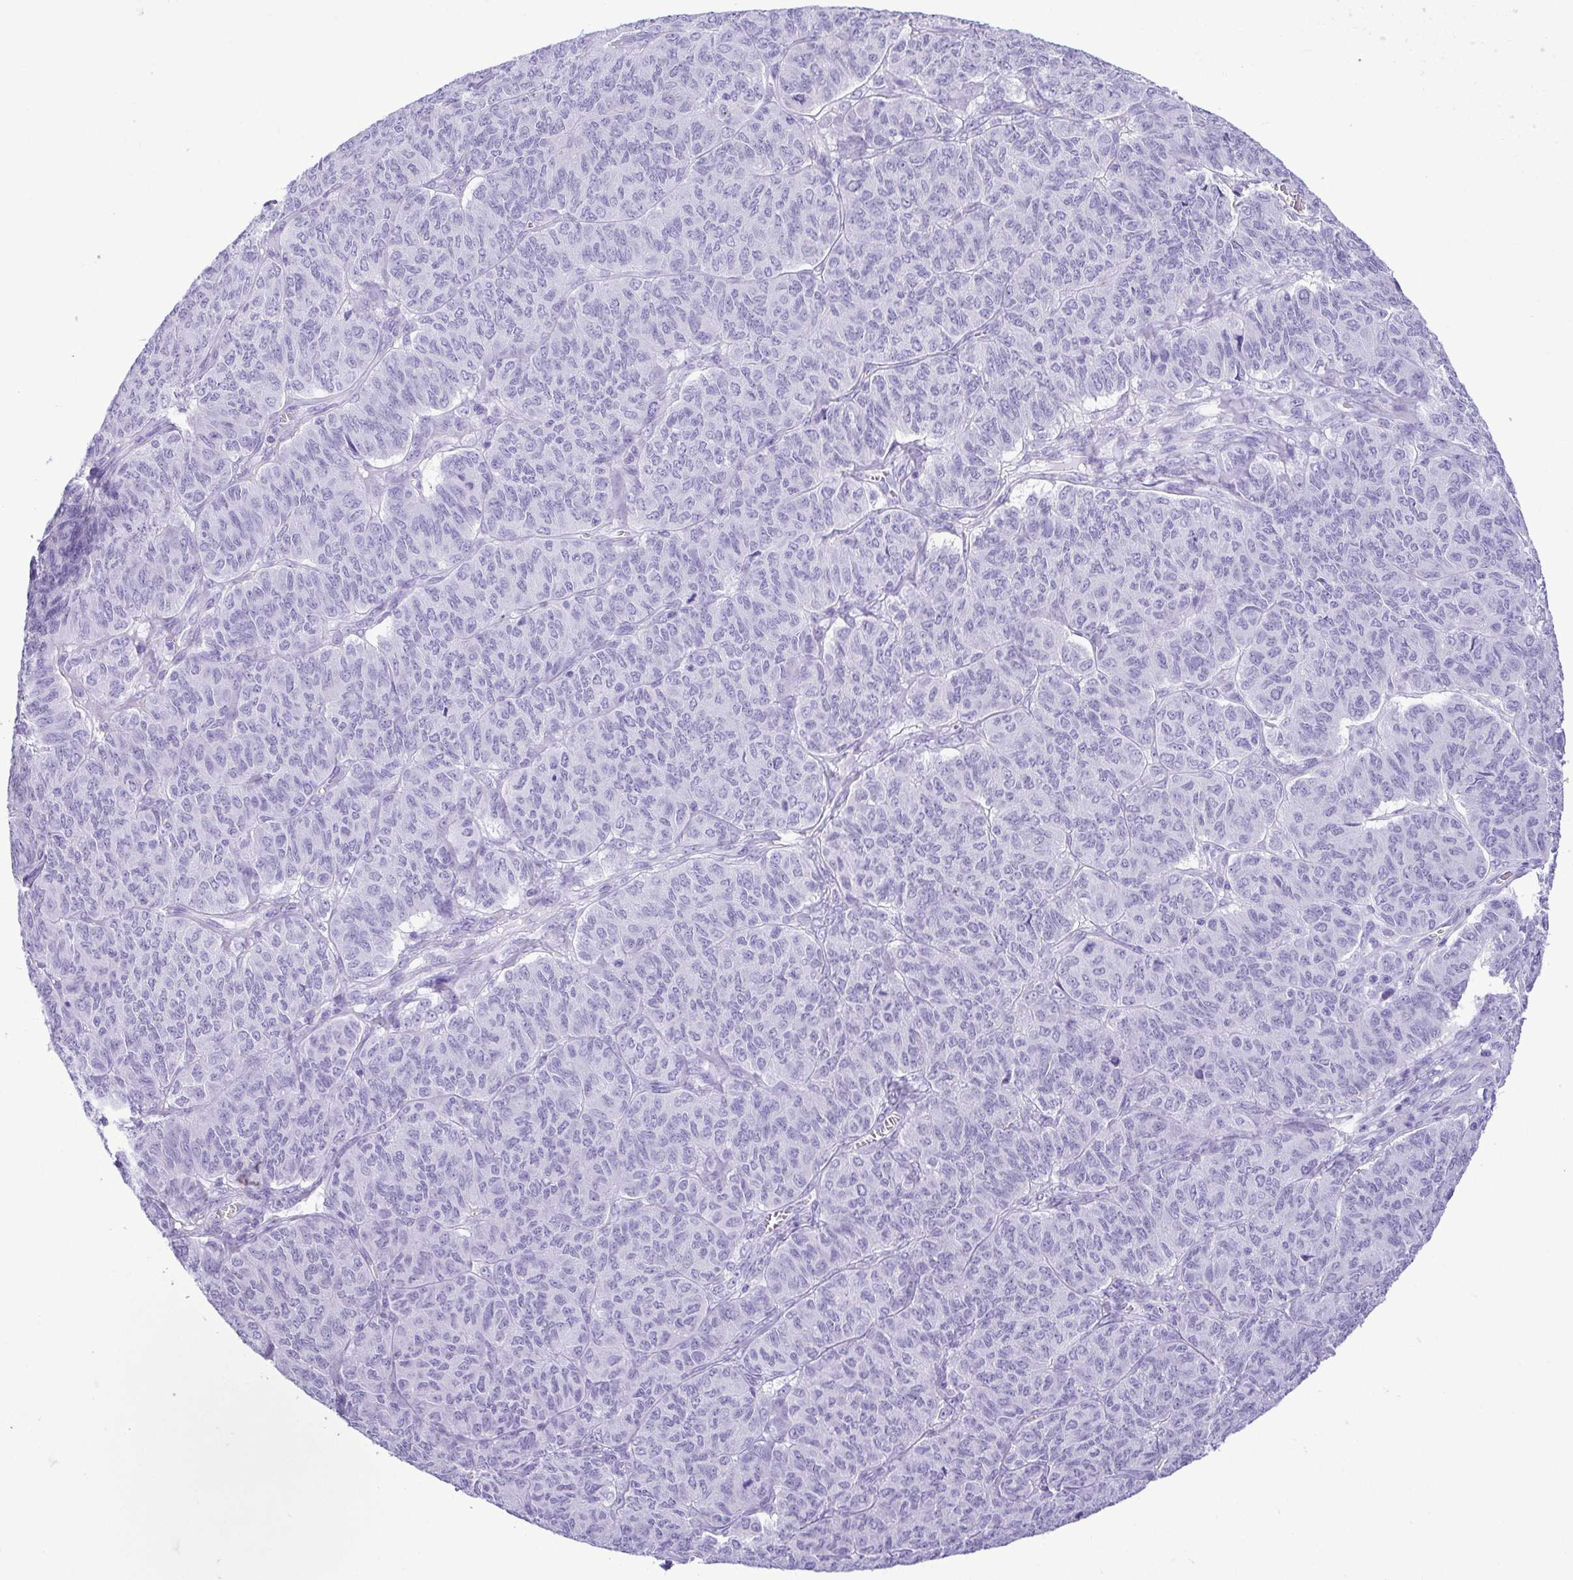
{"staining": {"intensity": "negative", "quantity": "none", "location": "none"}, "tissue": "ovarian cancer", "cell_type": "Tumor cells", "image_type": "cancer", "snomed": [{"axis": "morphology", "description": "Carcinoma, endometroid"}, {"axis": "topography", "description": "Ovary"}], "caption": "DAB (3,3'-diaminobenzidine) immunohistochemical staining of ovarian cancer exhibits no significant expression in tumor cells.", "gene": "CDSN", "patient": {"sex": "female", "age": 80}}